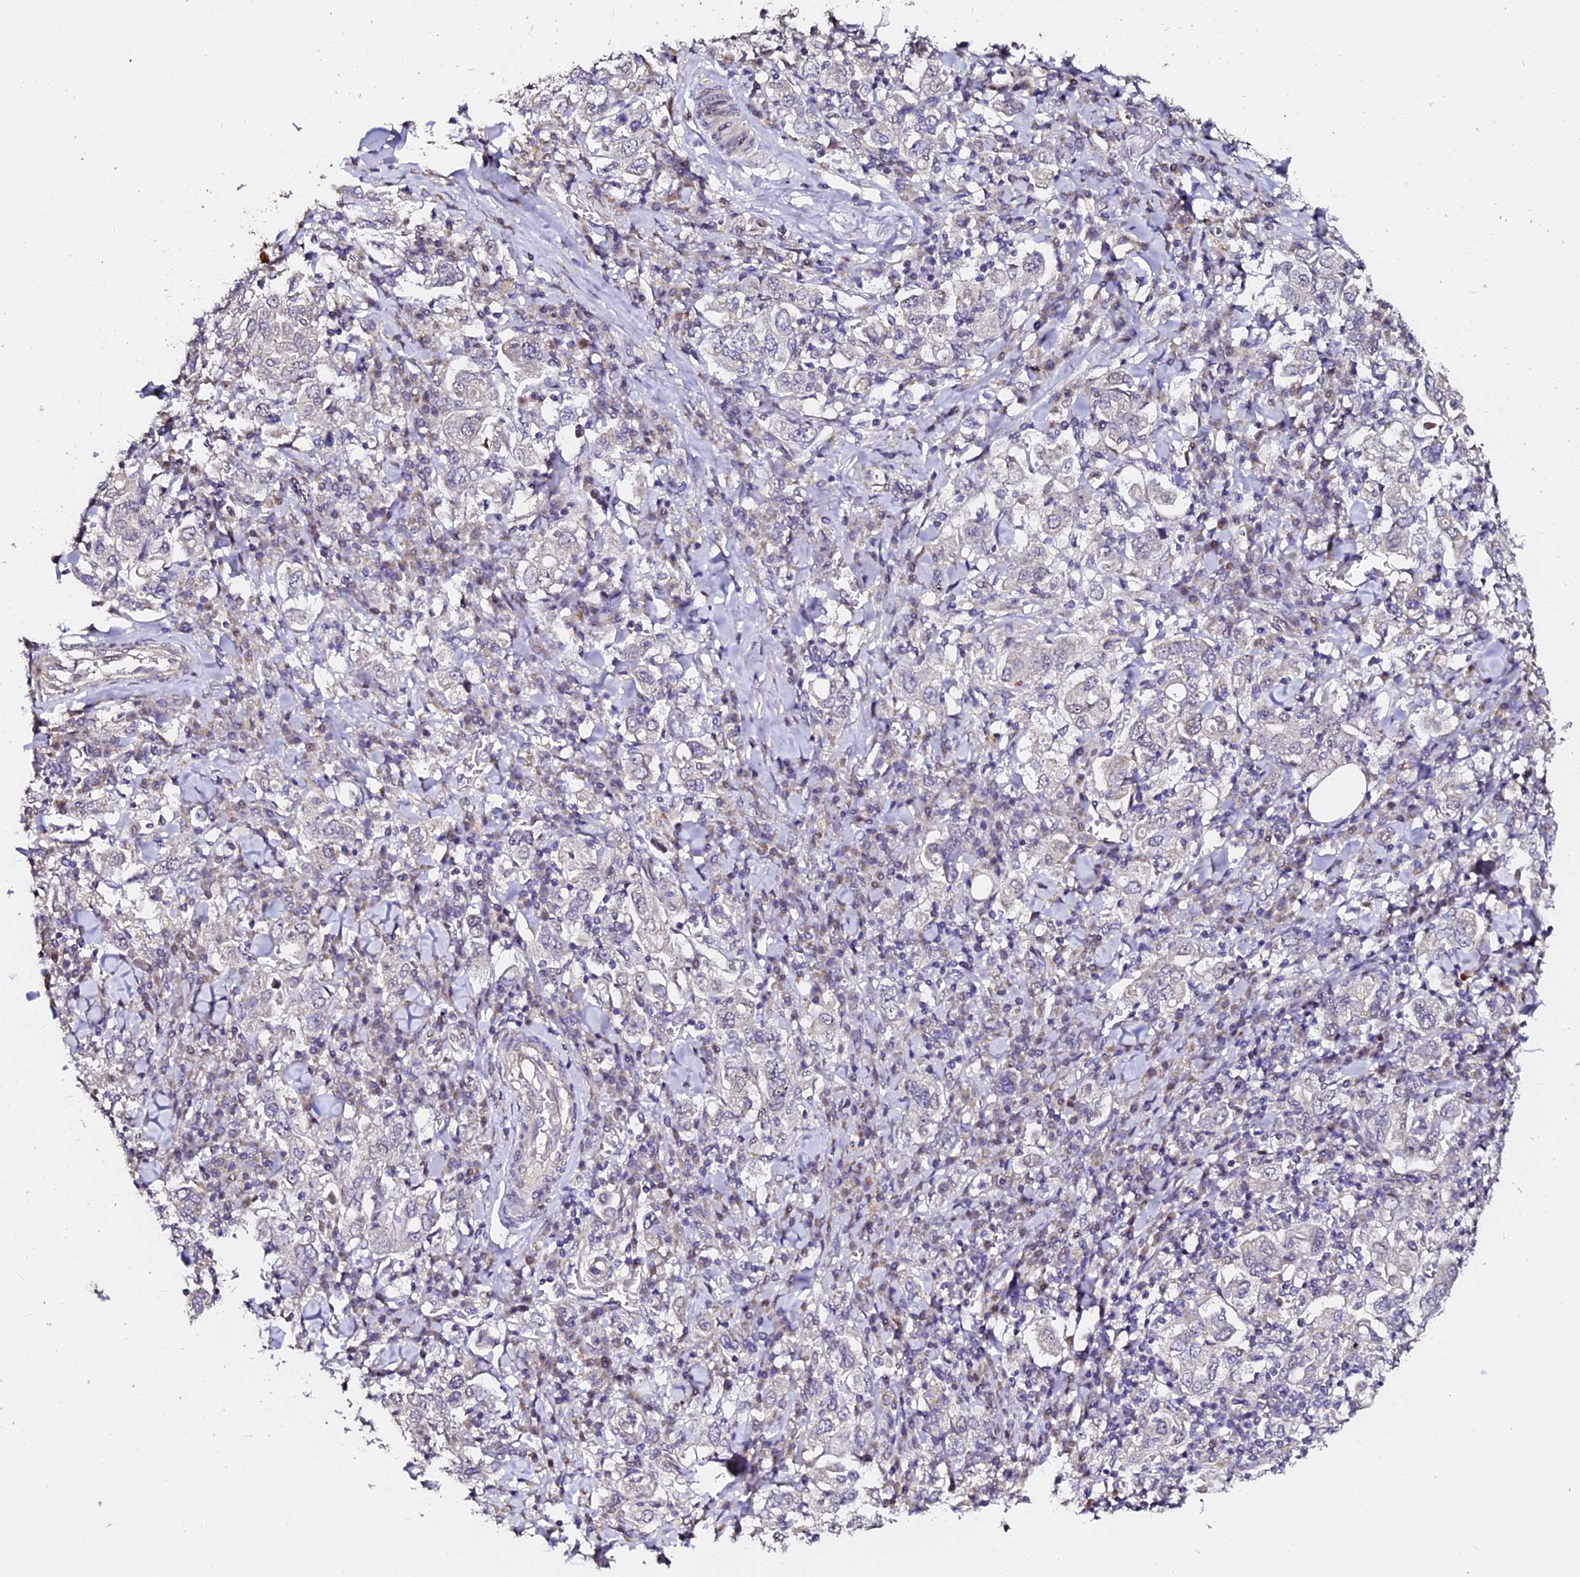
{"staining": {"intensity": "negative", "quantity": "none", "location": "none"}, "tissue": "stomach cancer", "cell_type": "Tumor cells", "image_type": "cancer", "snomed": [{"axis": "morphology", "description": "Adenocarcinoma, NOS"}, {"axis": "topography", "description": "Stomach, upper"}], "caption": "A micrograph of adenocarcinoma (stomach) stained for a protein shows no brown staining in tumor cells. (Immunohistochemistry (ihc), brightfield microscopy, high magnification).", "gene": "GPN3", "patient": {"sex": "male", "age": 62}}